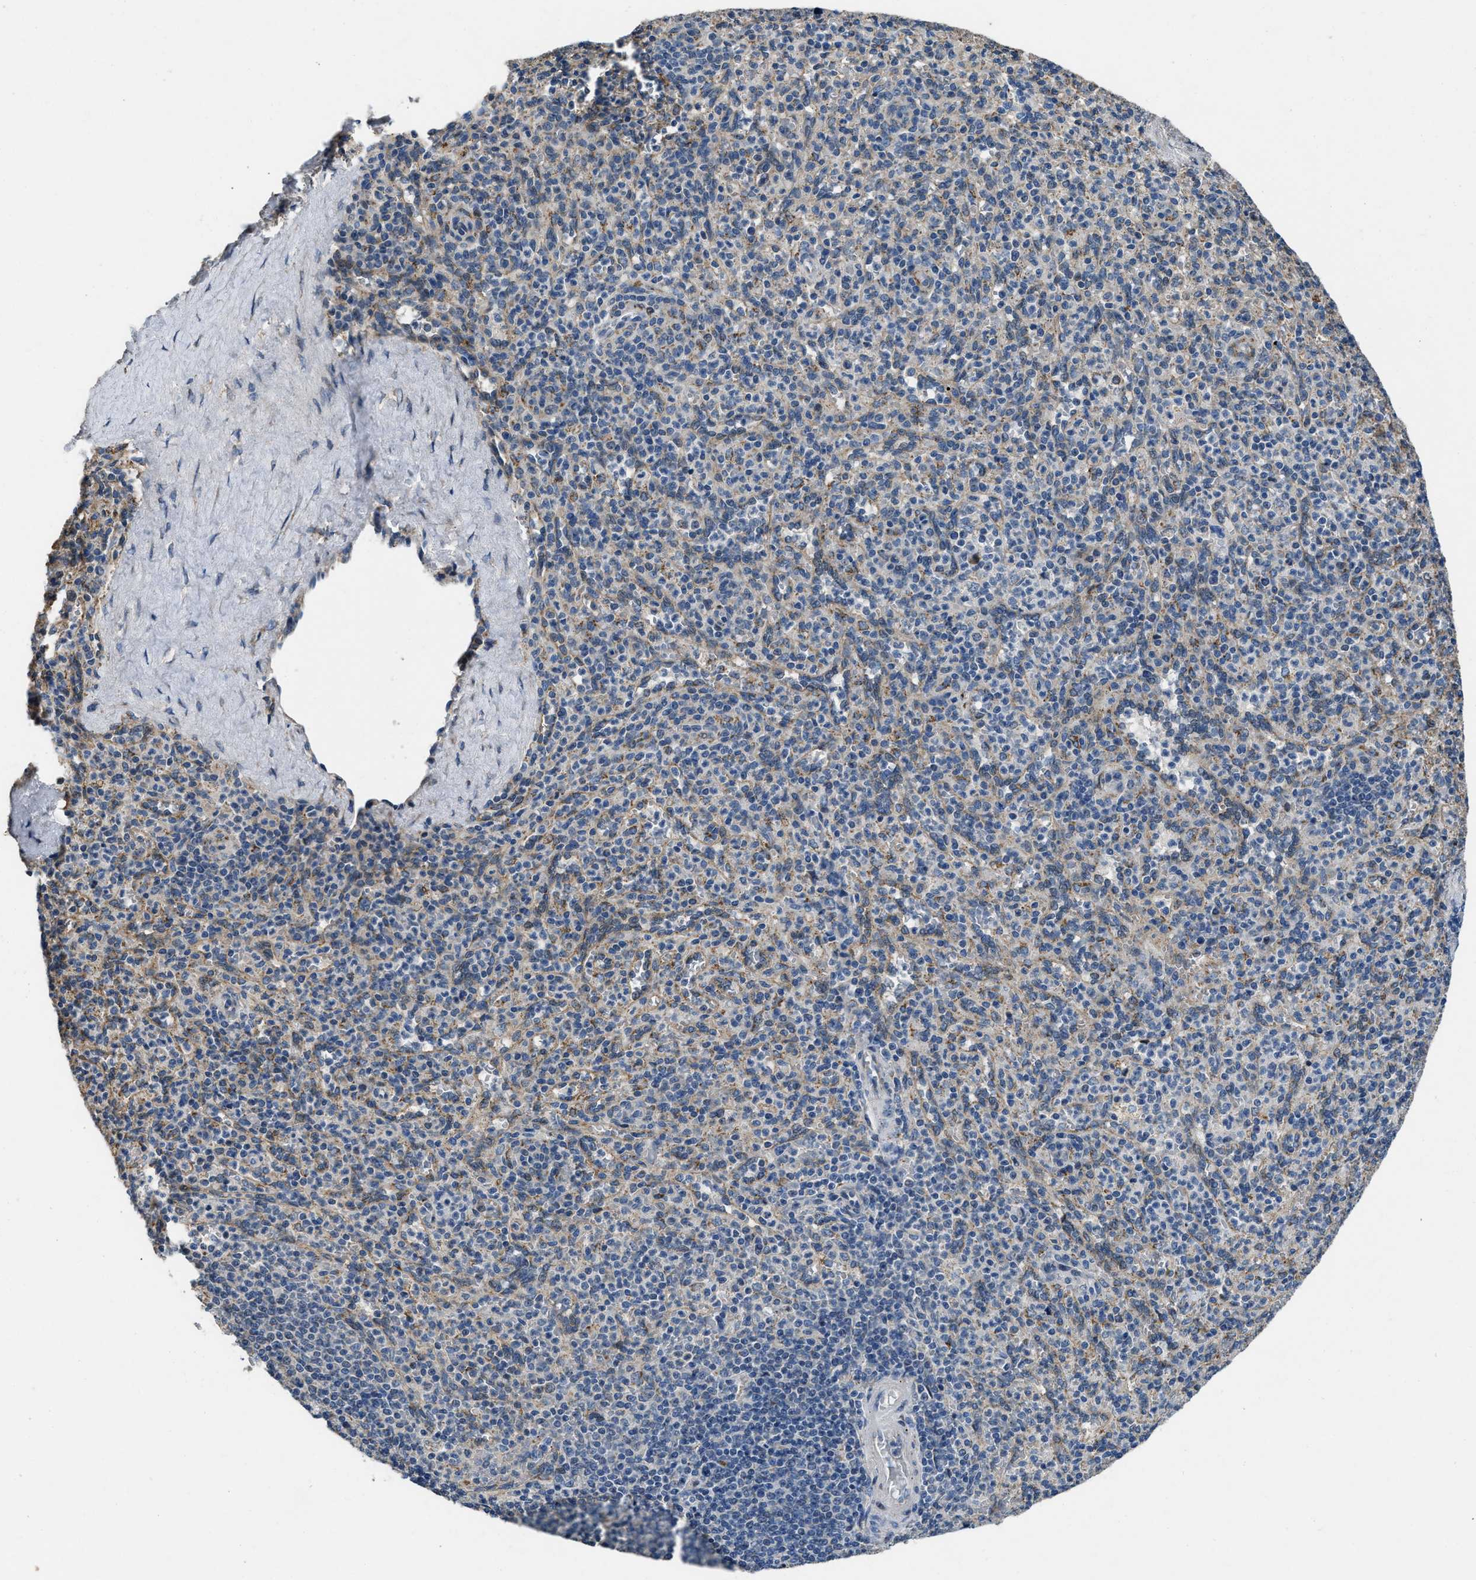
{"staining": {"intensity": "weak", "quantity": "<25%", "location": "cytoplasmic/membranous"}, "tissue": "spleen", "cell_type": "Cells in red pulp", "image_type": "normal", "snomed": [{"axis": "morphology", "description": "Normal tissue, NOS"}, {"axis": "topography", "description": "Spleen"}], "caption": "Immunohistochemical staining of benign human spleen exhibits no significant positivity in cells in red pulp. Nuclei are stained in blue.", "gene": "TMEM150A", "patient": {"sex": "male", "age": 36}}